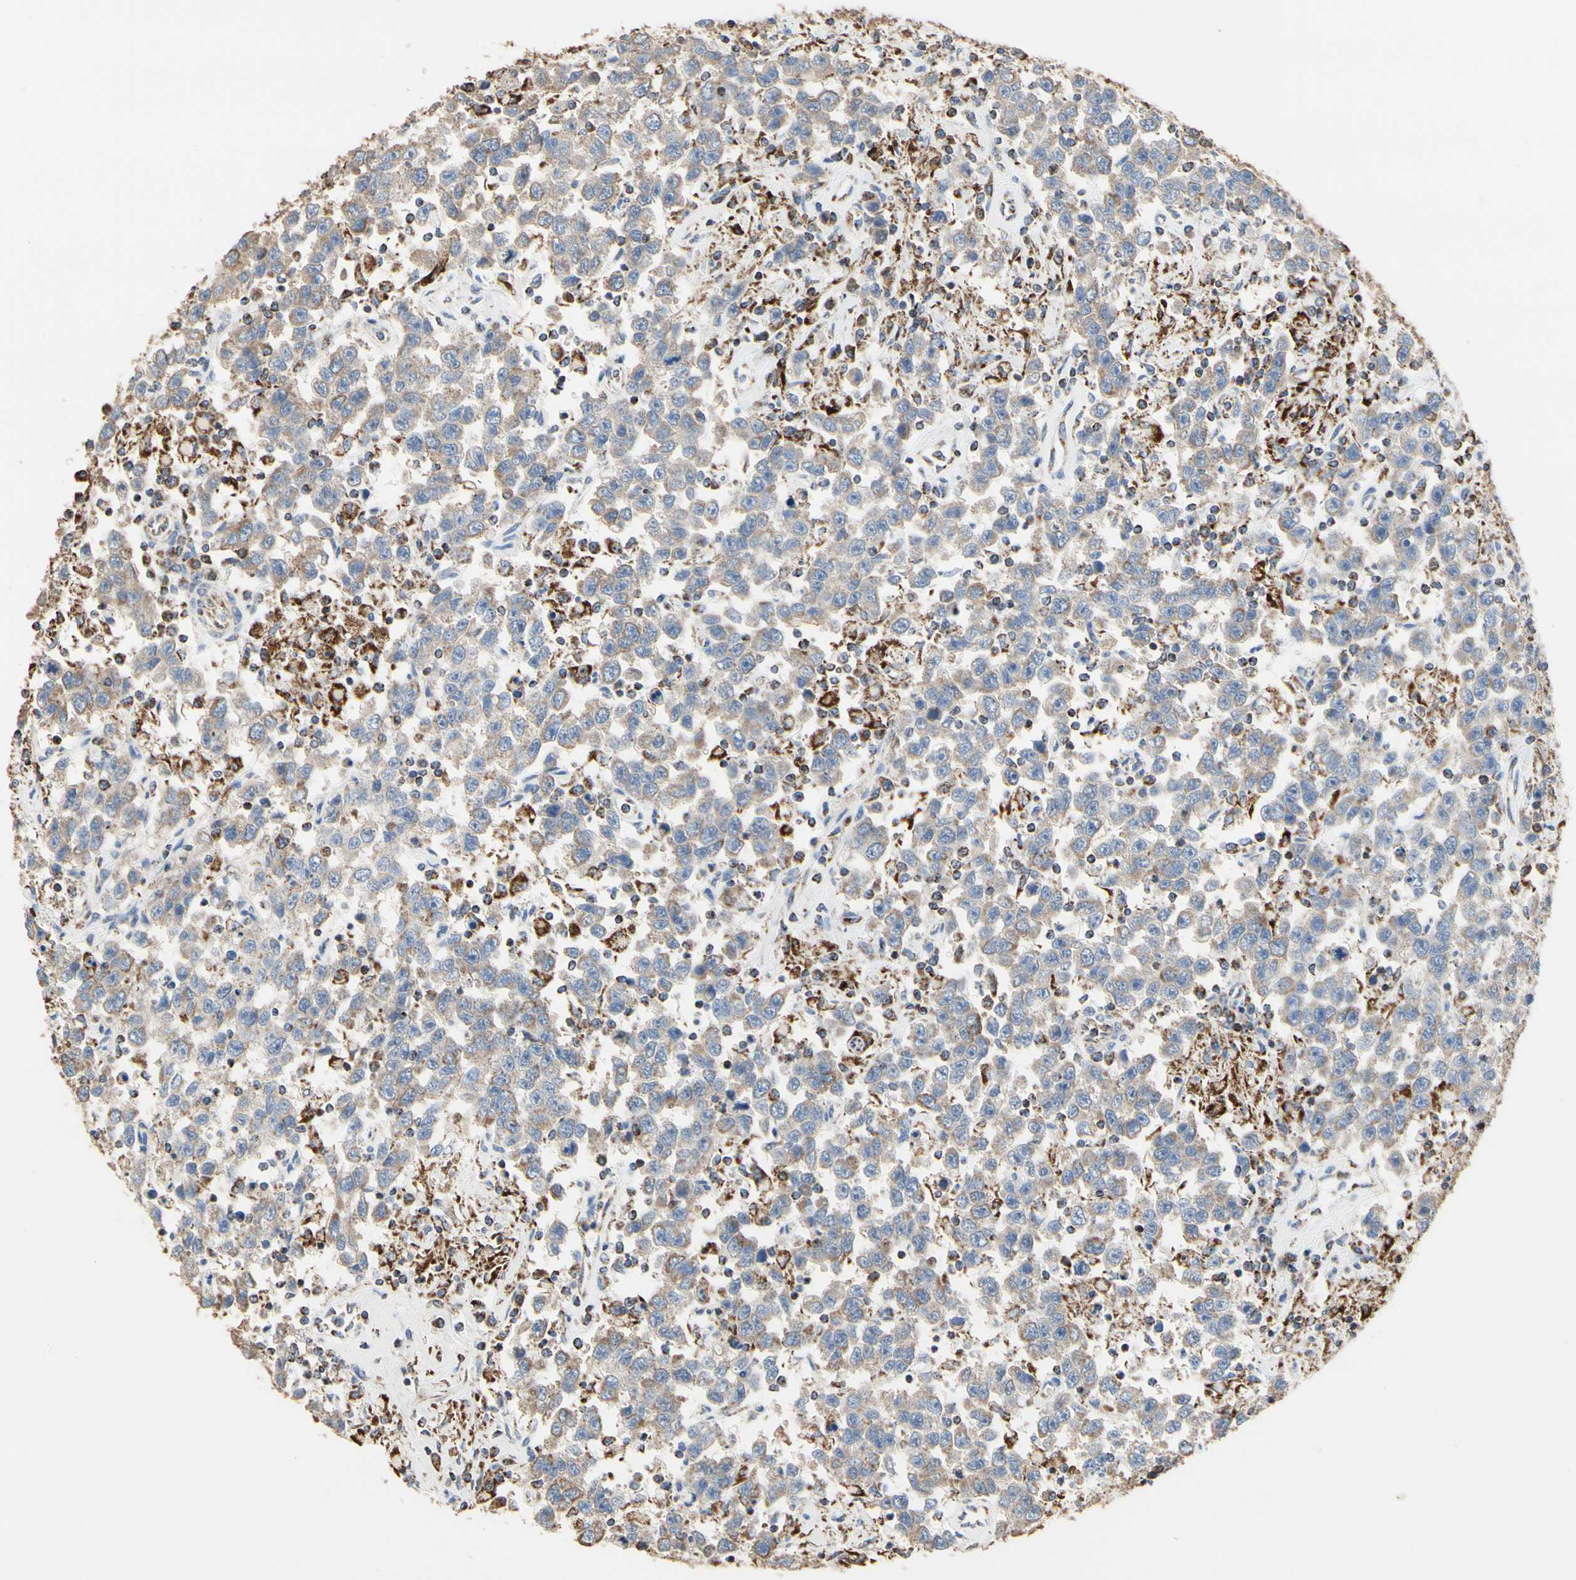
{"staining": {"intensity": "negative", "quantity": "none", "location": "none"}, "tissue": "testis cancer", "cell_type": "Tumor cells", "image_type": "cancer", "snomed": [{"axis": "morphology", "description": "Seminoma, NOS"}, {"axis": "topography", "description": "Testis"}], "caption": "Micrograph shows no protein positivity in tumor cells of testis cancer tissue. Nuclei are stained in blue.", "gene": "TUBA1A", "patient": {"sex": "male", "age": 41}}